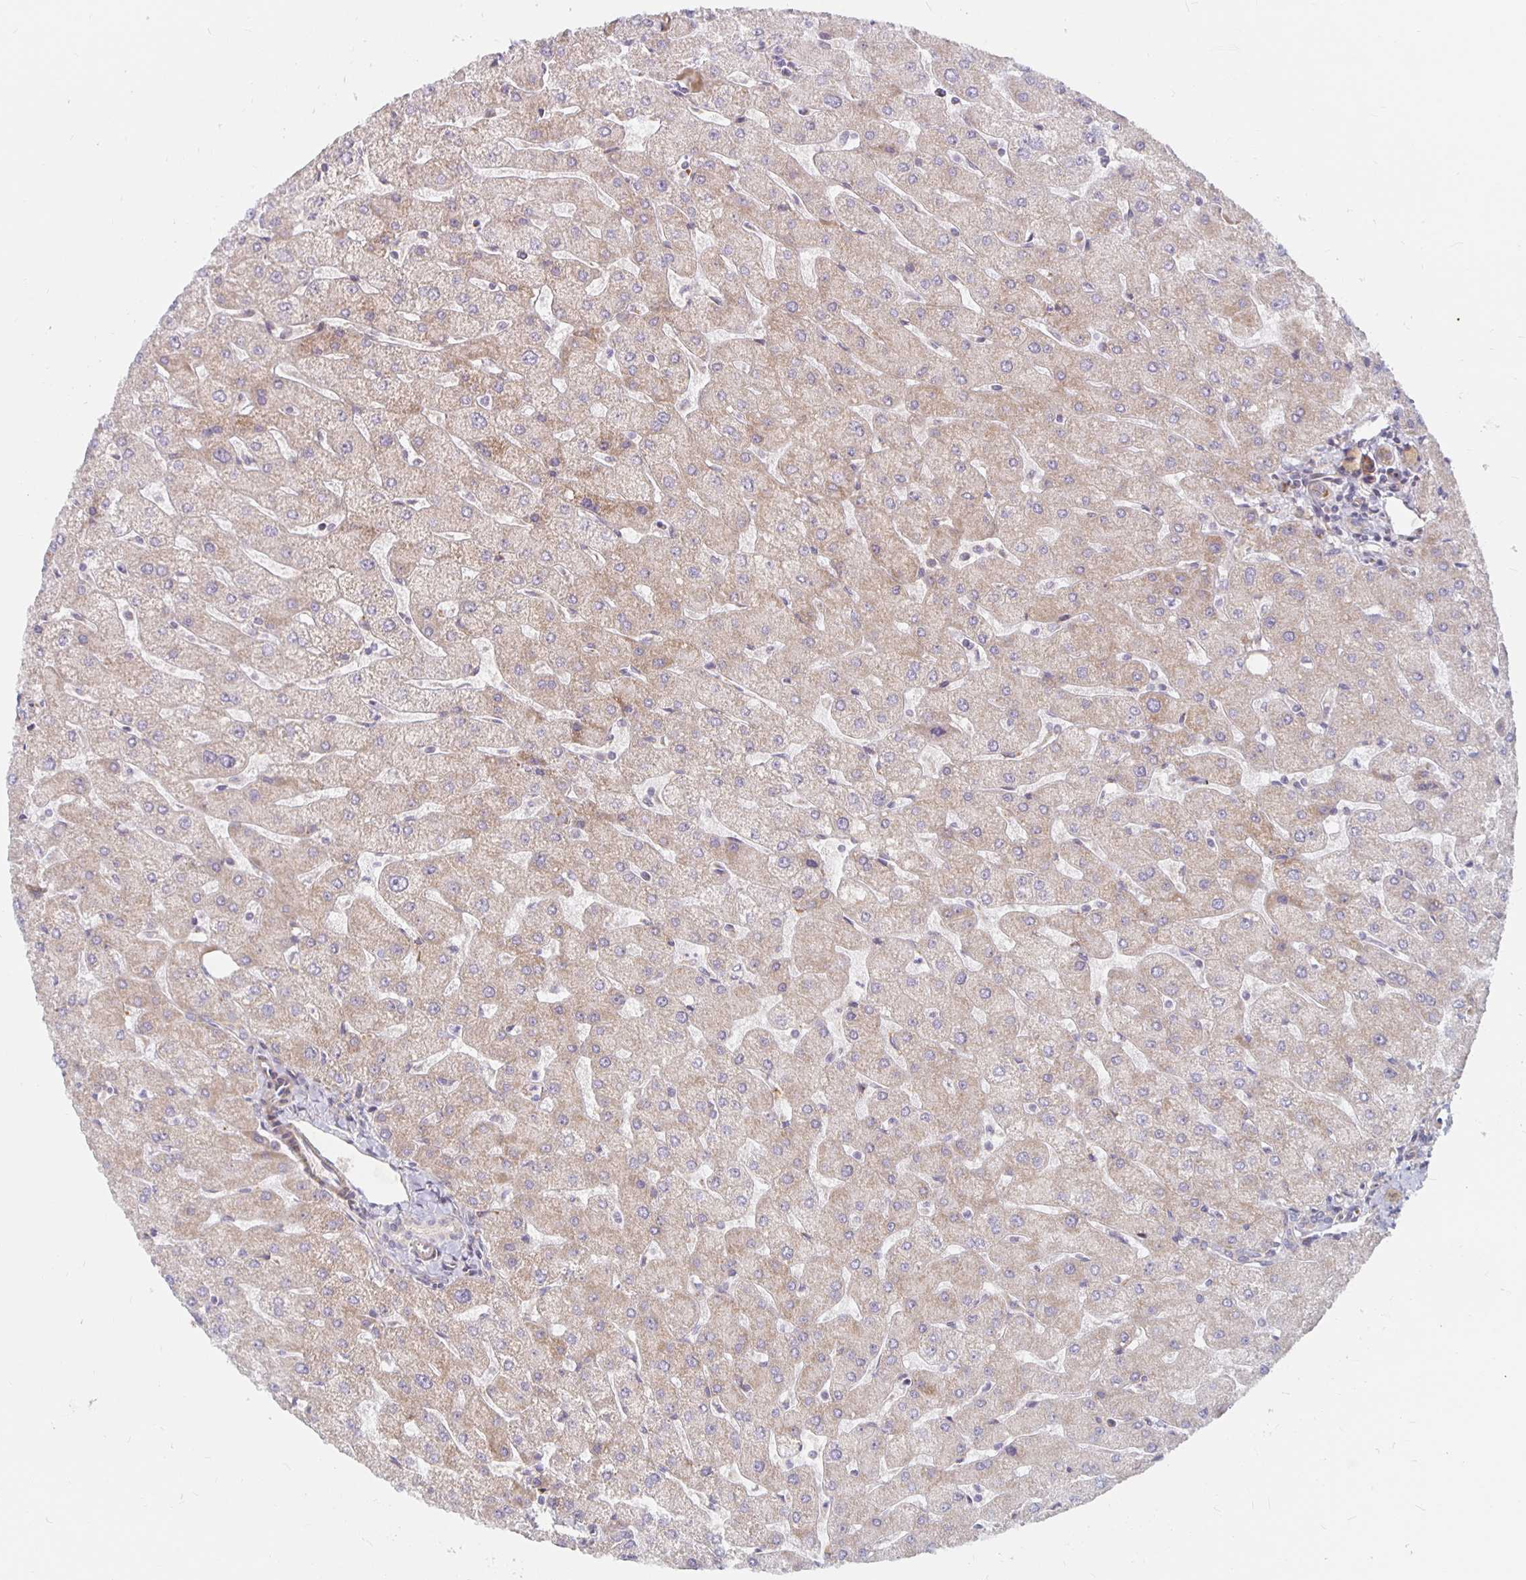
{"staining": {"intensity": "weak", "quantity": "25%-75%", "location": "cytoplasmic/membranous"}, "tissue": "liver", "cell_type": "Cholangiocytes", "image_type": "normal", "snomed": [{"axis": "morphology", "description": "Normal tissue, NOS"}, {"axis": "topography", "description": "Liver"}], "caption": "Liver stained with immunohistochemistry (IHC) exhibits weak cytoplasmic/membranous positivity in approximately 25%-75% of cholangiocytes.", "gene": "MRPL28", "patient": {"sex": "male", "age": 67}}